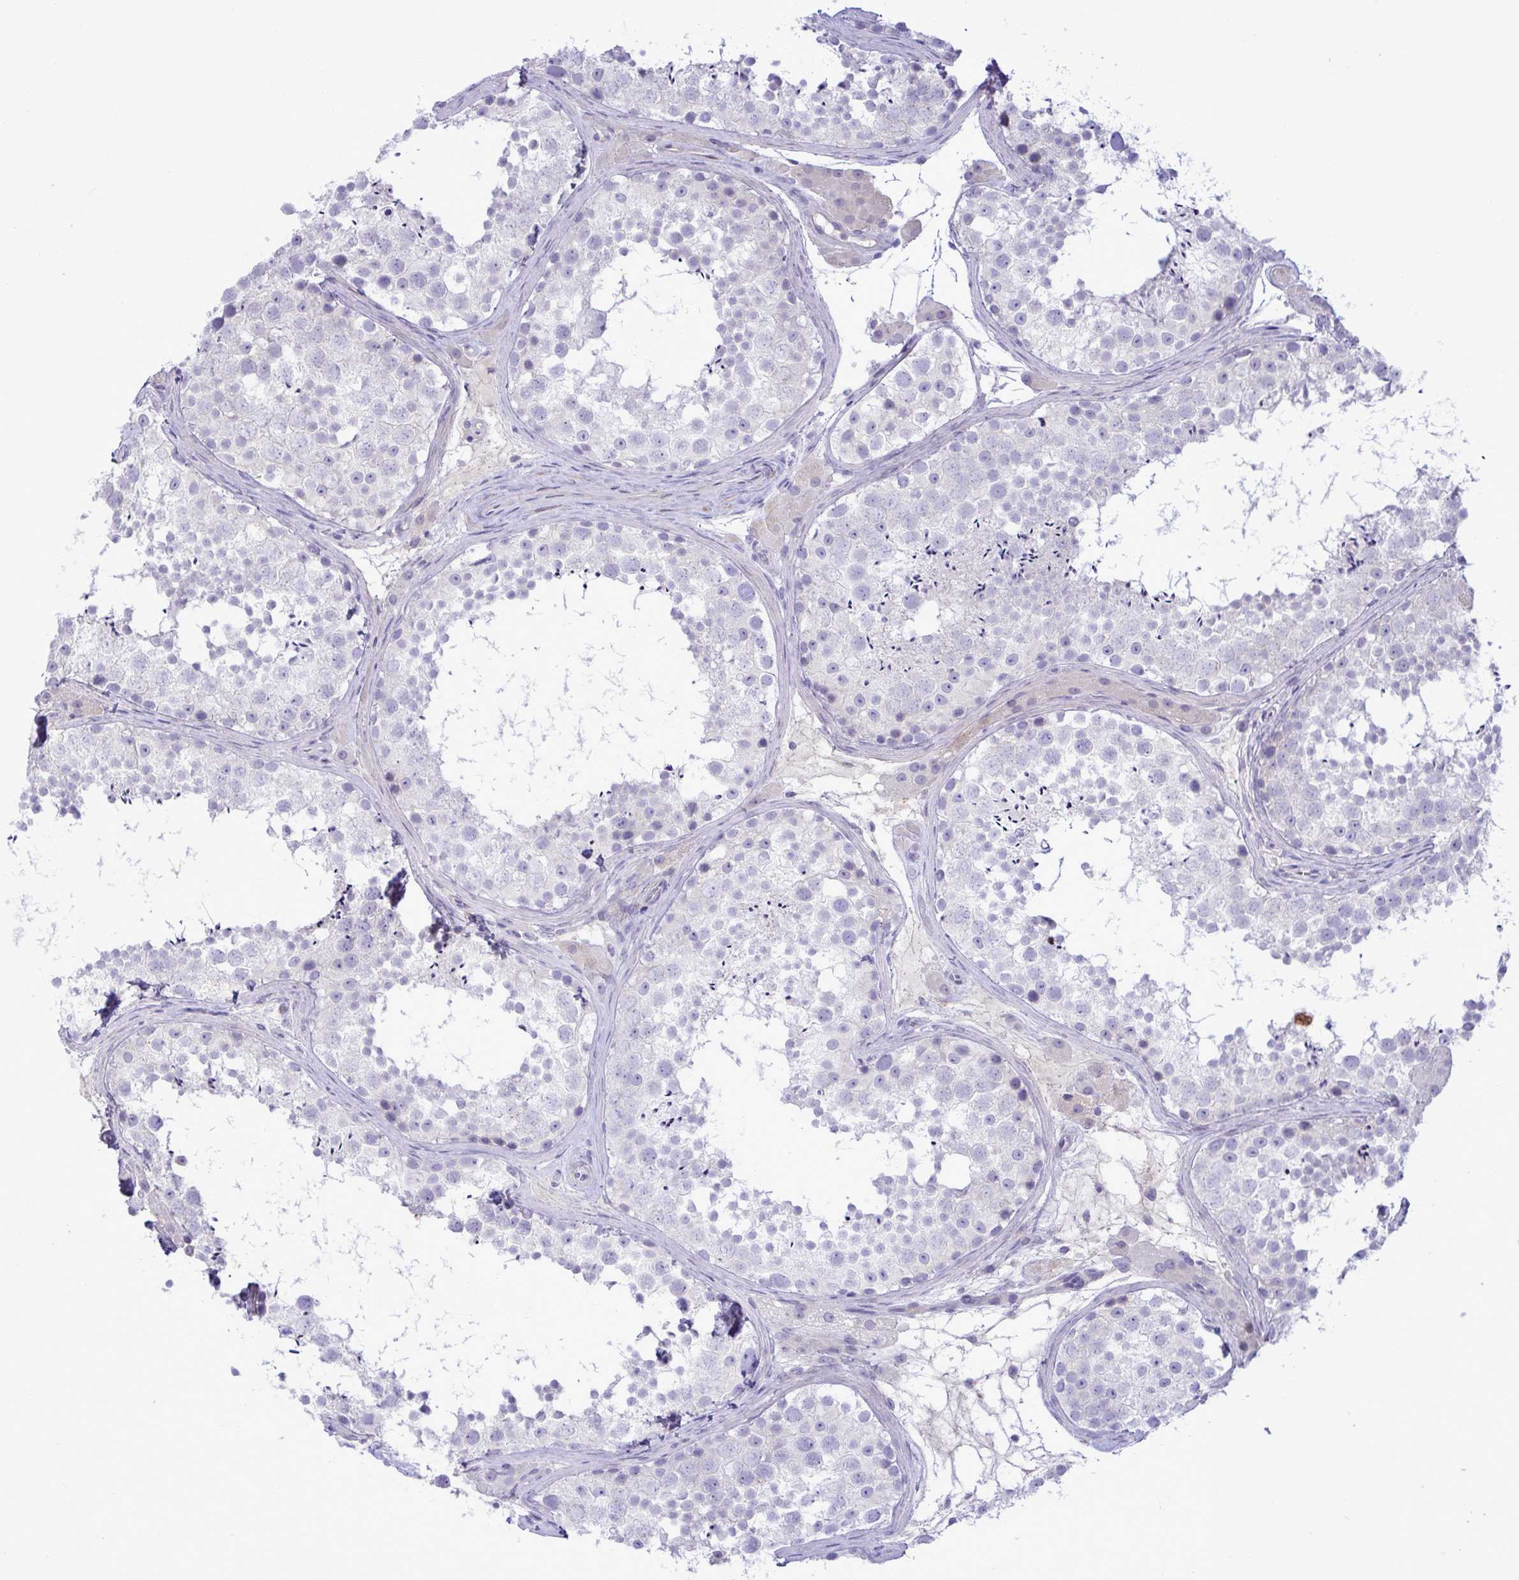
{"staining": {"intensity": "negative", "quantity": "none", "location": "none"}, "tissue": "testis", "cell_type": "Cells in seminiferous ducts", "image_type": "normal", "snomed": [{"axis": "morphology", "description": "Normal tissue, NOS"}, {"axis": "topography", "description": "Testis"}], "caption": "Immunohistochemical staining of normal human testis demonstrates no significant expression in cells in seminiferous ducts. (Brightfield microscopy of DAB (3,3'-diaminobenzidine) immunohistochemistry at high magnification).", "gene": "FAM86B1", "patient": {"sex": "male", "age": 41}}